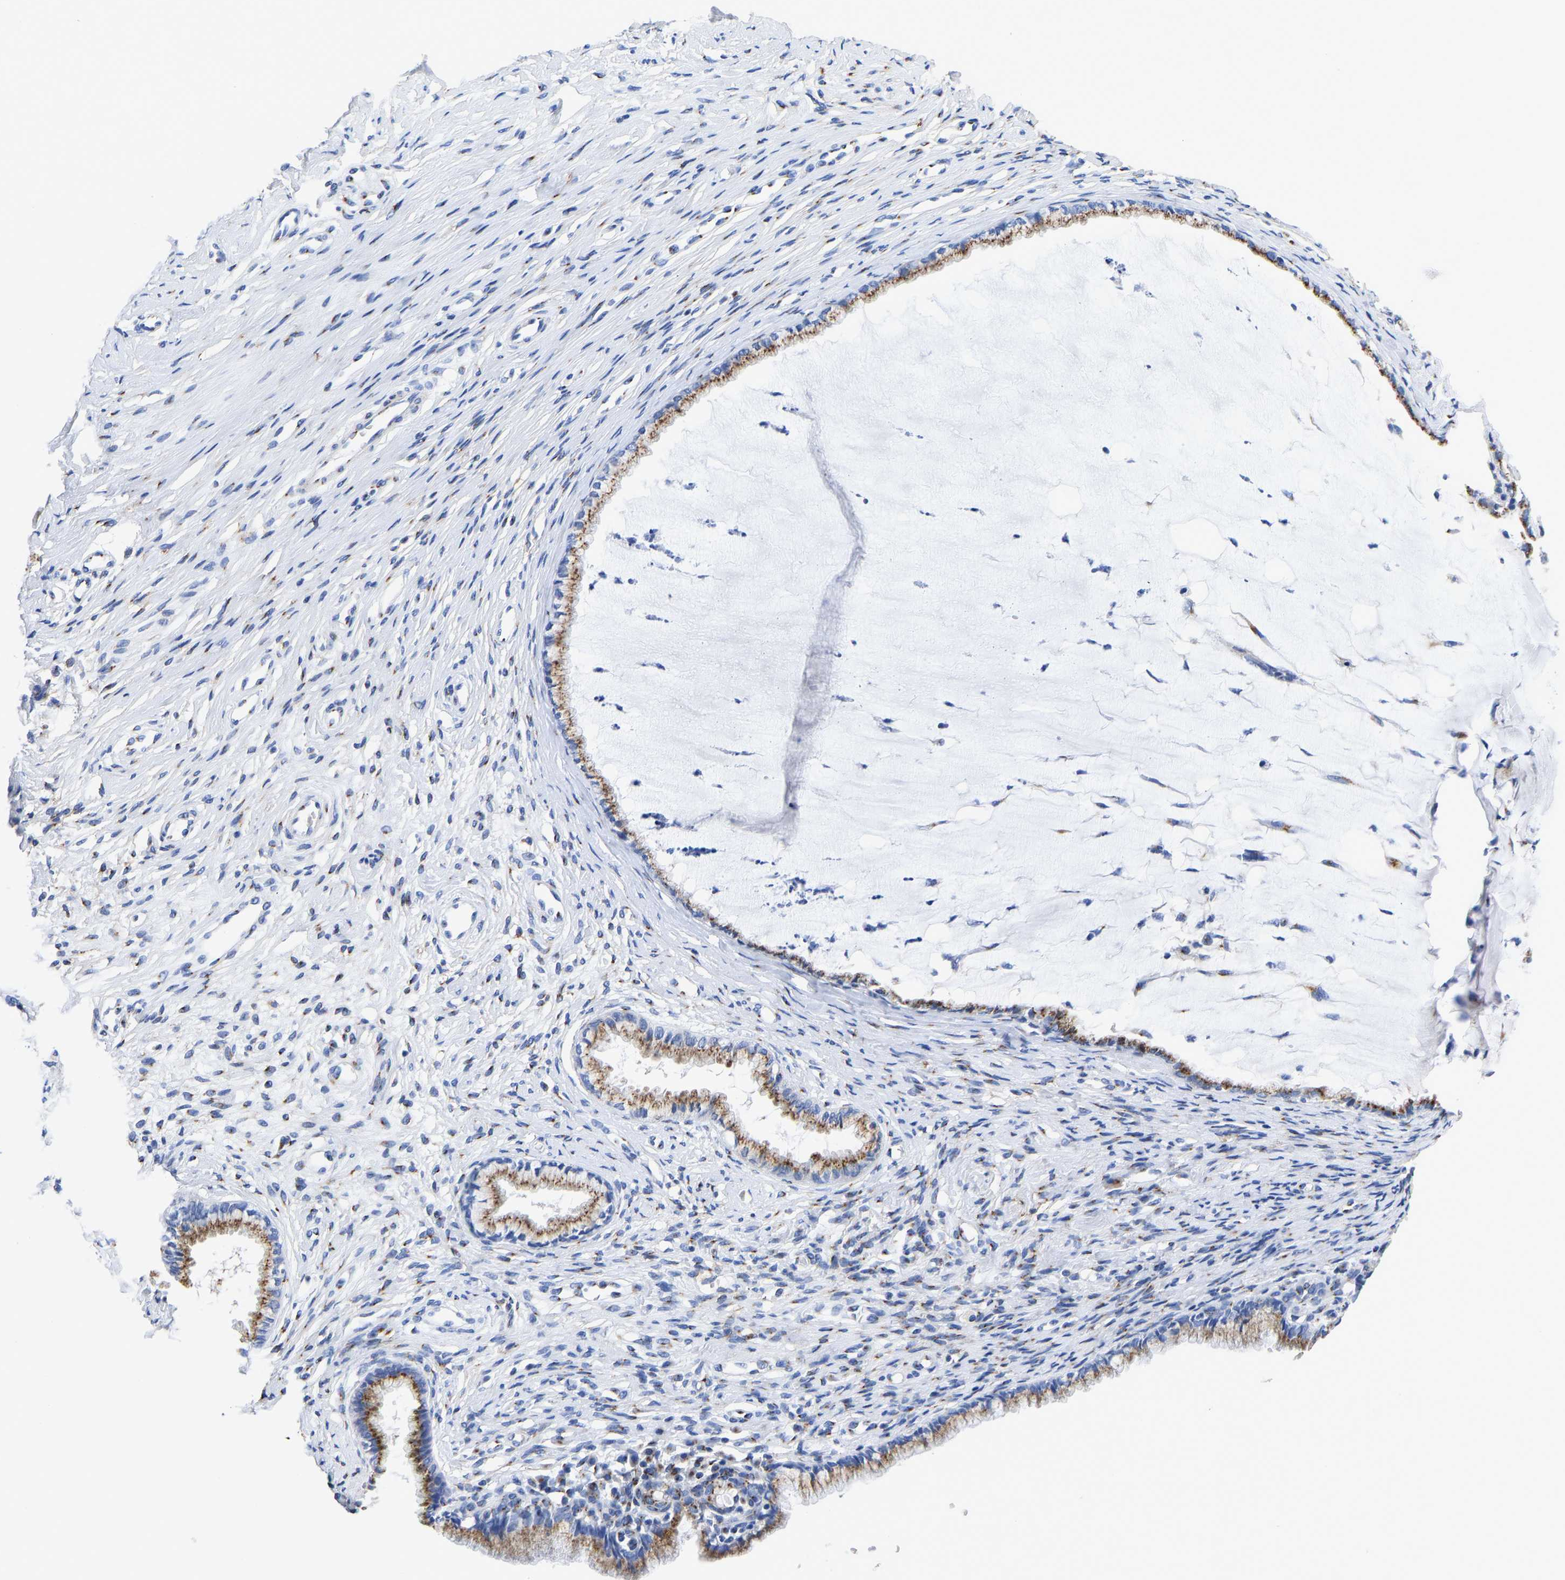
{"staining": {"intensity": "moderate", "quantity": ">75%", "location": "cytoplasmic/membranous"}, "tissue": "cervix", "cell_type": "Glandular cells", "image_type": "normal", "snomed": [{"axis": "morphology", "description": "Normal tissue, NOS"}, {"axis": "topography", "description": "Cervix"}], "caption": "A medium amount of moderate cytoplasmic/membranous expression is identified in about >75% of glandular cells in benign cervix.", "gene": "TMEM87A", "patient": {"sex": "female", "age": 77}}